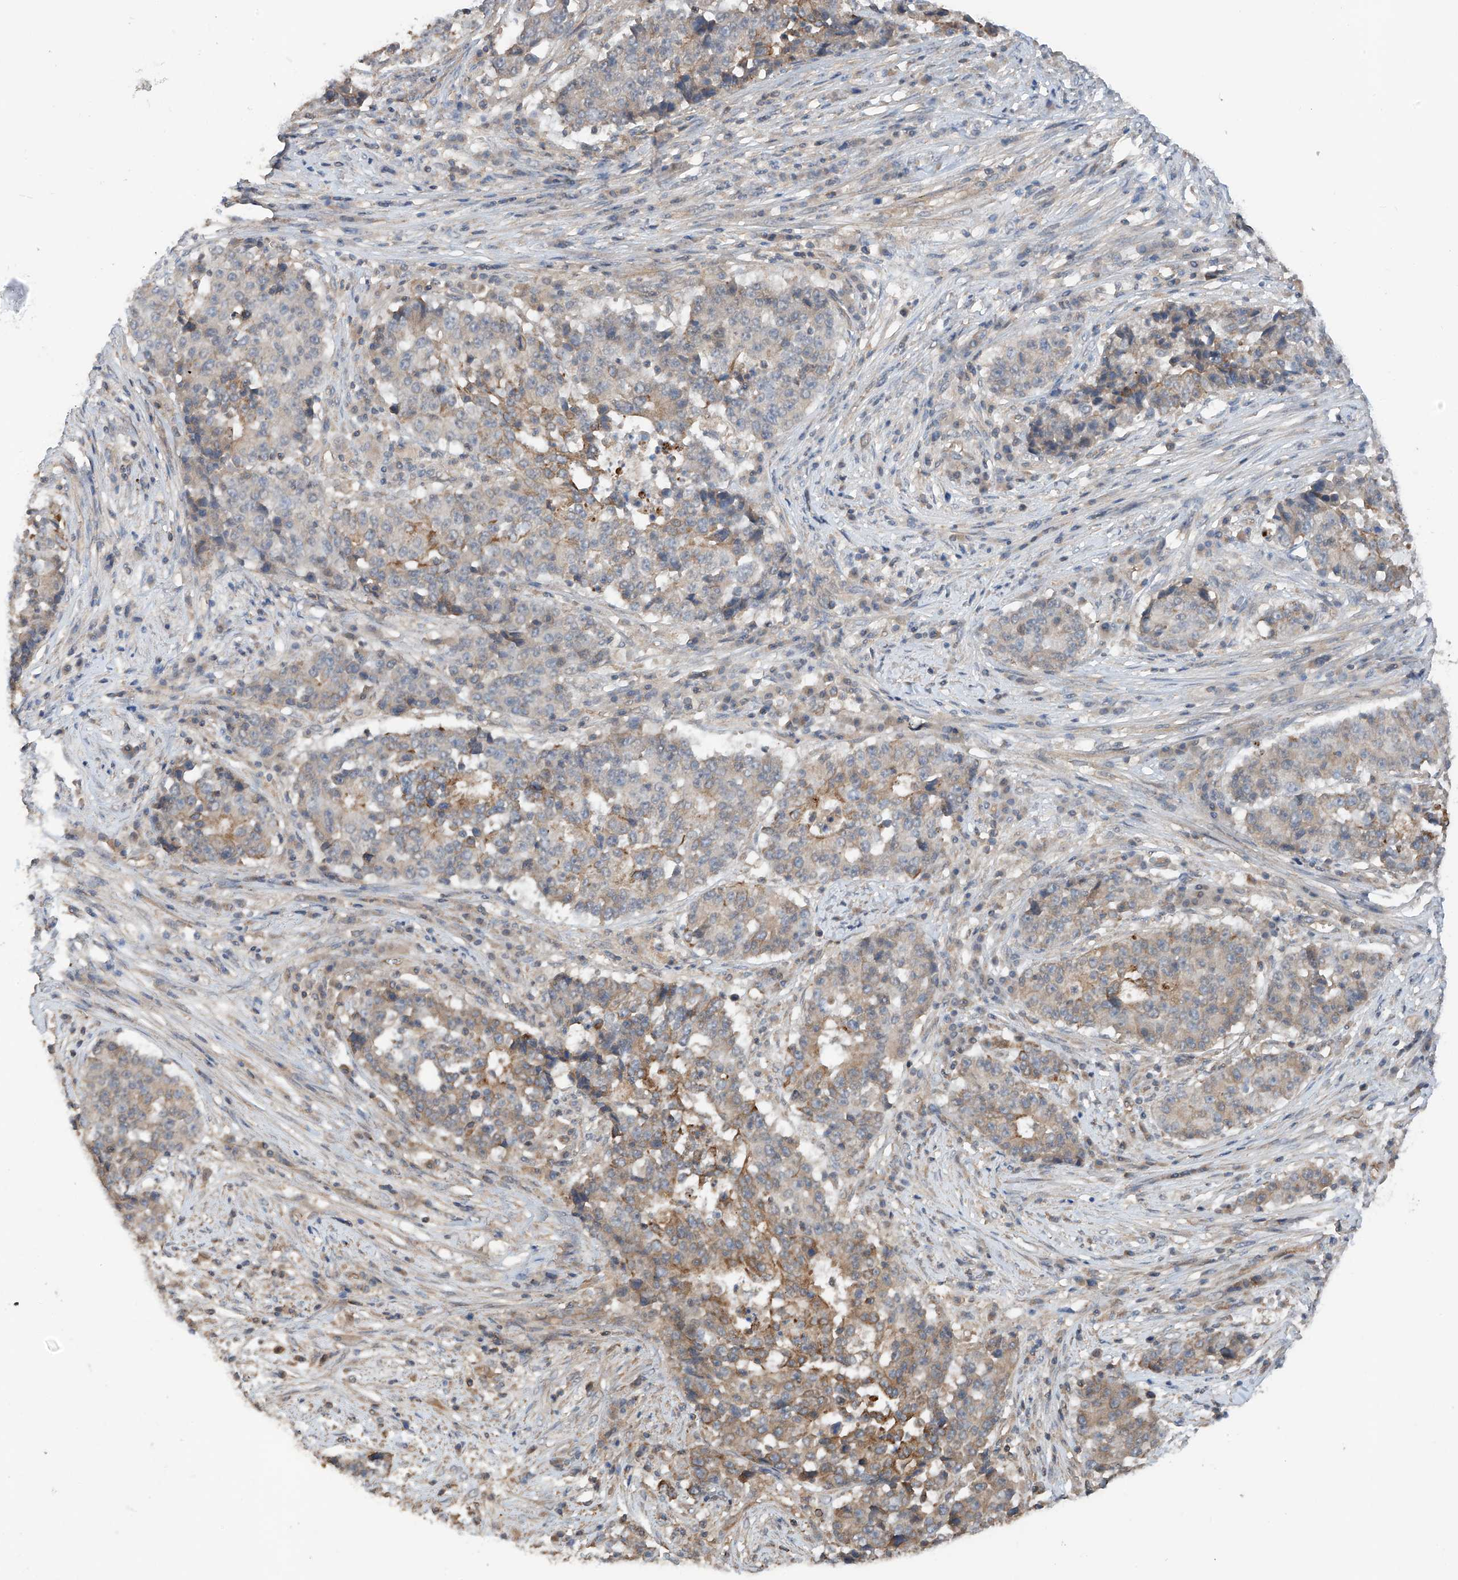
{"staining": {"intensity": "moderate", "quantity": "<25%", "location": "cytoplasmic/membranous"}, "tissue": "stomach cancer", "cell_type": "Tumor cells", "image_type": "cancer", "snomed": [{"axis": "morphology", "description": "Adenocarcinoma, NOS"}, {"axis": "topography", "description": "Stomach"}], "caption": "Protein expression analysis of stomach cancer (adenocarcinoma) exhibits moderate cytoplasmic/membranous staining in about <25% of tumor cells.", "gene": "RPAIN", "patient": {"sex": "male", "age": 59}}